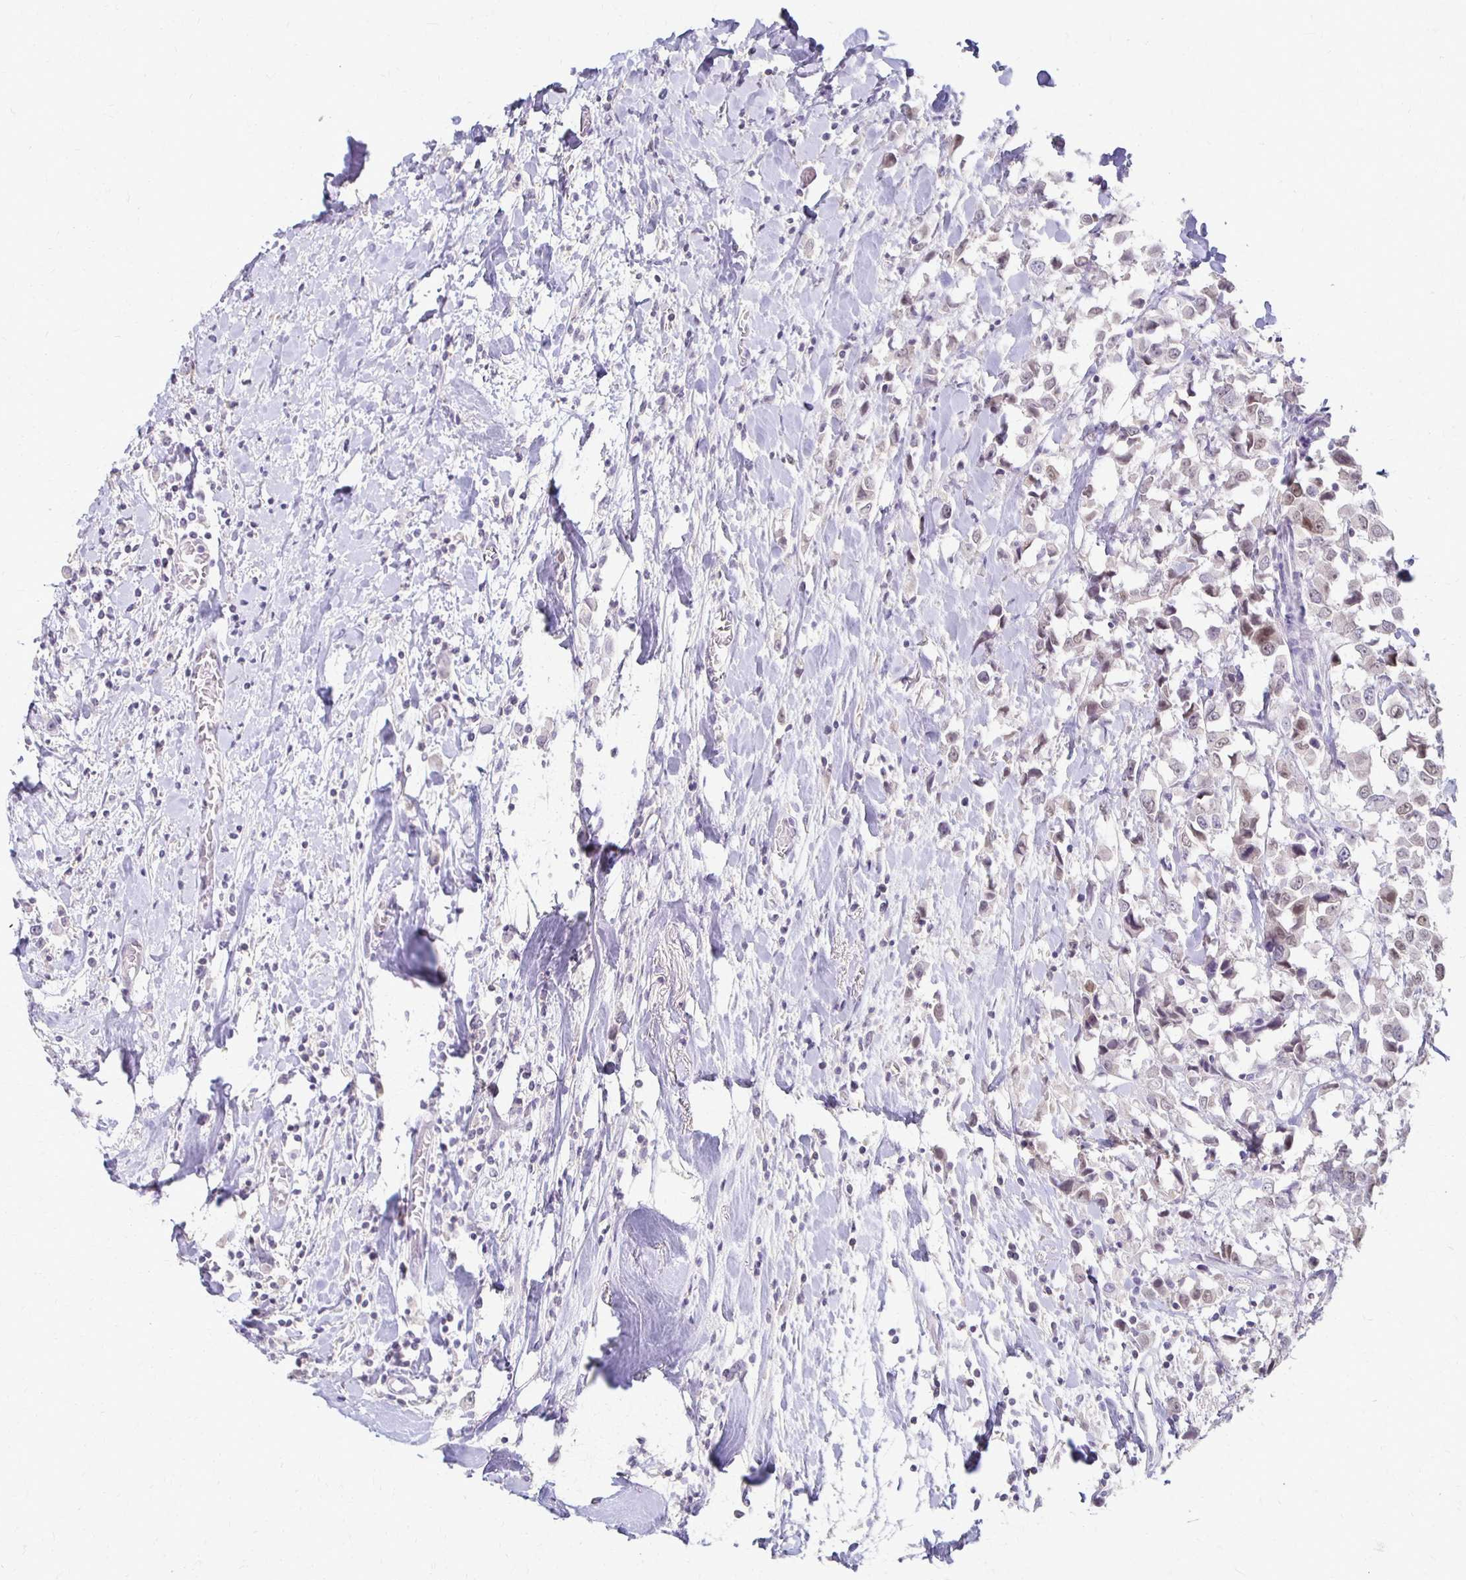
{"staining": {"intensity": "negative", "quantity": "none", "location": "none"}, "tissue": "breast cancer", "cell_type": "Tumor cells", "image_type": "cancer", "snomed": [{"axis": "morphology", "description": "Duct carcinoma"}, {"axis": "topography", "description": "Breast"}], "caption": "Breast infiltrating ductal carcinoma was stained to show a protein in brown. There is no significant expression in tumor cells.", "gene": "FOXO4", "patient": {"sex": "female", "age": 61}}